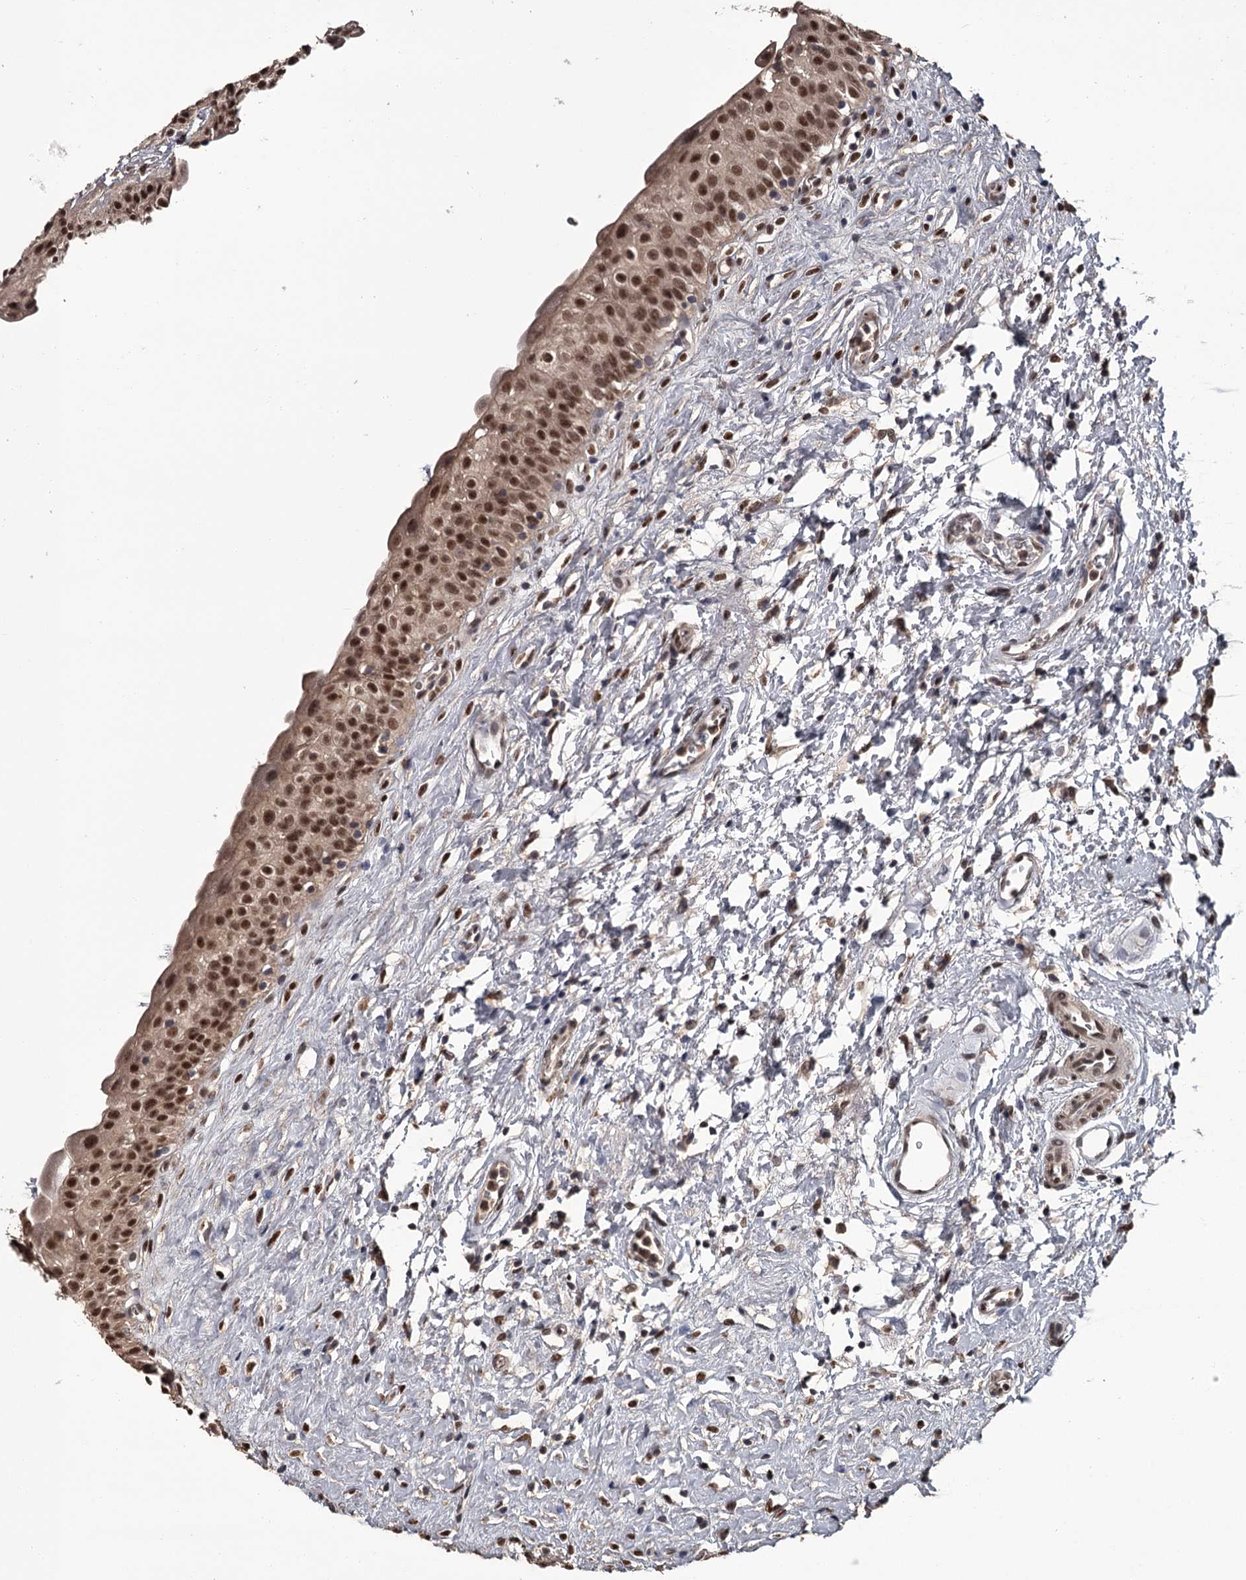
{"staining": {"intensity": "moderate", "quantity": ">75%", "location": "cytoplasmic/membranous,nuclear"}, "tissue": "urinary bladder", "cell_type": "Urothelial cells", "image_type": "normal", "snomed": [{"axis": "morphology", "description": "Normal tissue, NOS"}, {"axis": "topography", "description": "Urinary bladder"}], "caption": "Immunohistochemistry (IHC) (DAB (3,3'-diaminobenzidine)) staining of unremarkable urinary bladder reveals moderate cytoplasmic/membranous,nuclear protein staining in about >75% of urothelial cells.", "gene": "PRPF40B", "patient": {"sex": "male", "age": 51}}